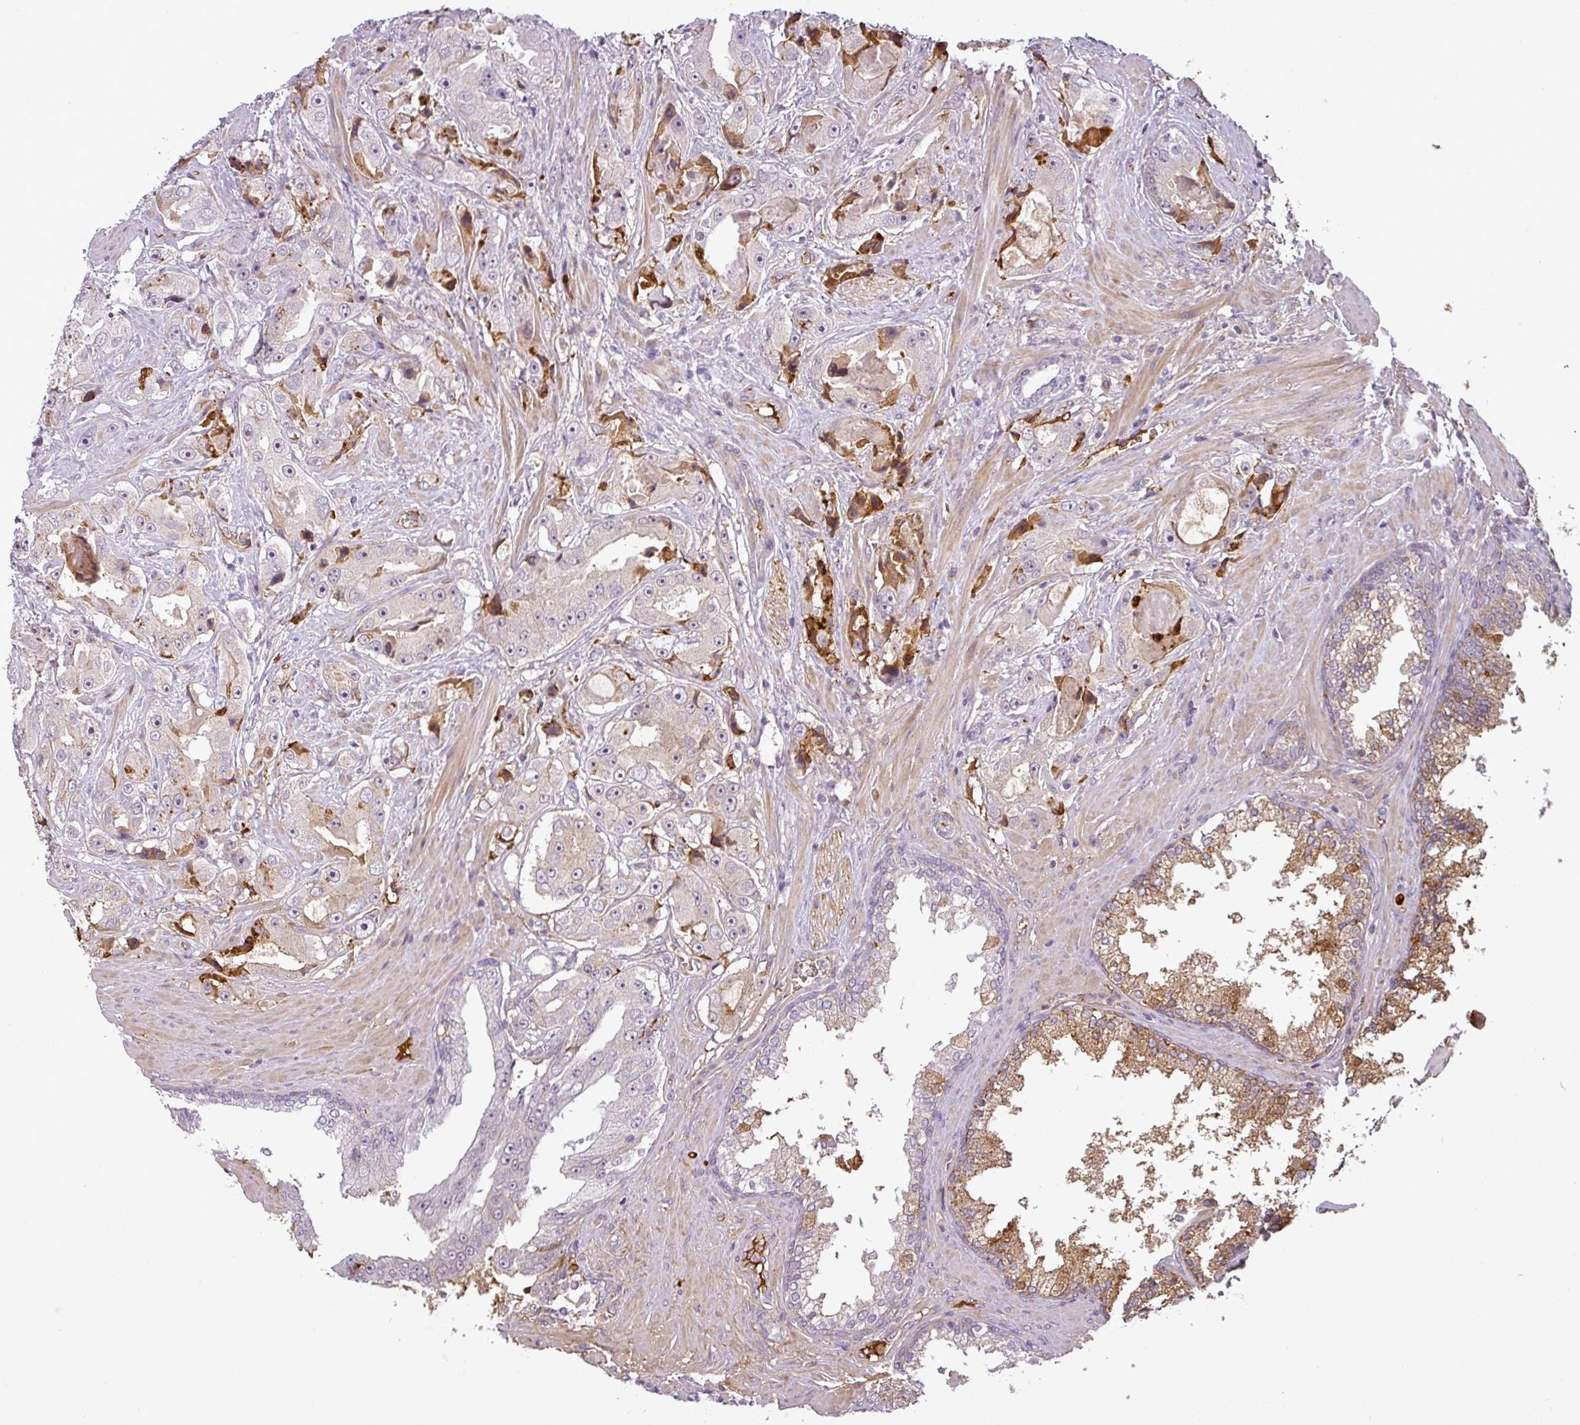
{"staining": {"intensity": "strong", "quantity": "<25%", "location": "cytoplasmic/membranous"}, "tissue": "prostate cancer", "cell_type": "Tumor cells", "image_type": "cancer", "snomed": [{"axis": "morphology", "description": "Adenocarcinoma, High grade"}, {"axis": "topography", "description": "Prostate"}], "caption": "Protein staining of prostate cancer tissue shows strong cytoplasmic/membranous expression in approximately <25% of tumor cells.", "gene": "APOC1", "patient": {"sex": "male", "age": 73}}